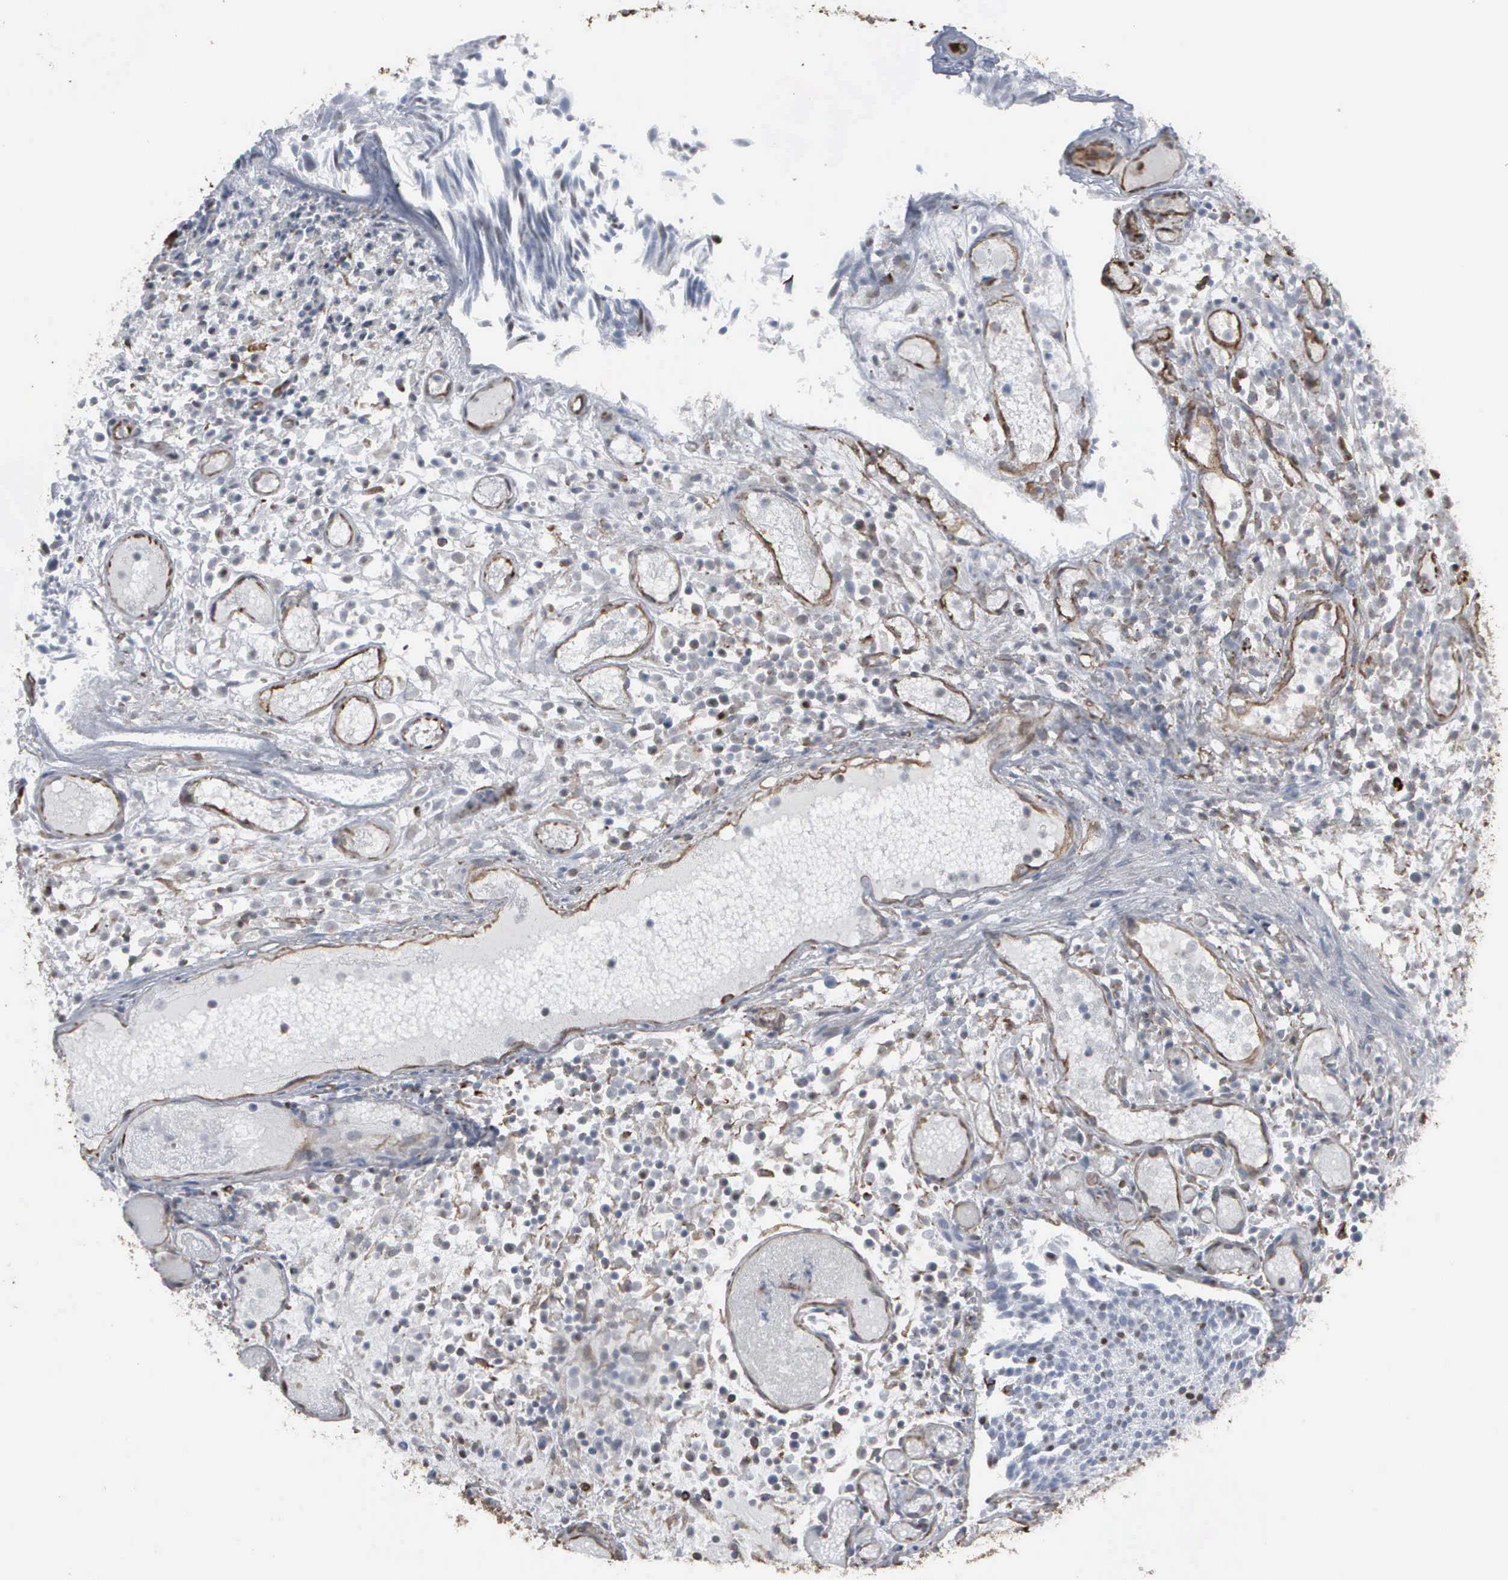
{"staining": {"intensity": "moderate", "quantity": "<25%", "location": "nuclear"}, "tissue": "urothelial cancer", "cell_type": "Tumor cells", "image_type": "cancer", "snomed": [{"axis": "morphology", "description": "Urothelial carcinoma, Low grade"}, {"axis": "topography", "description": "Urinary bladder"}], "caption": "Moderate nuclear expression for a protein is identified in approximately <25% of tumor cells of urothelial cancer using IHC.", "gene": "CCNE1", "patient": {"sex": "male", "age": 85}}